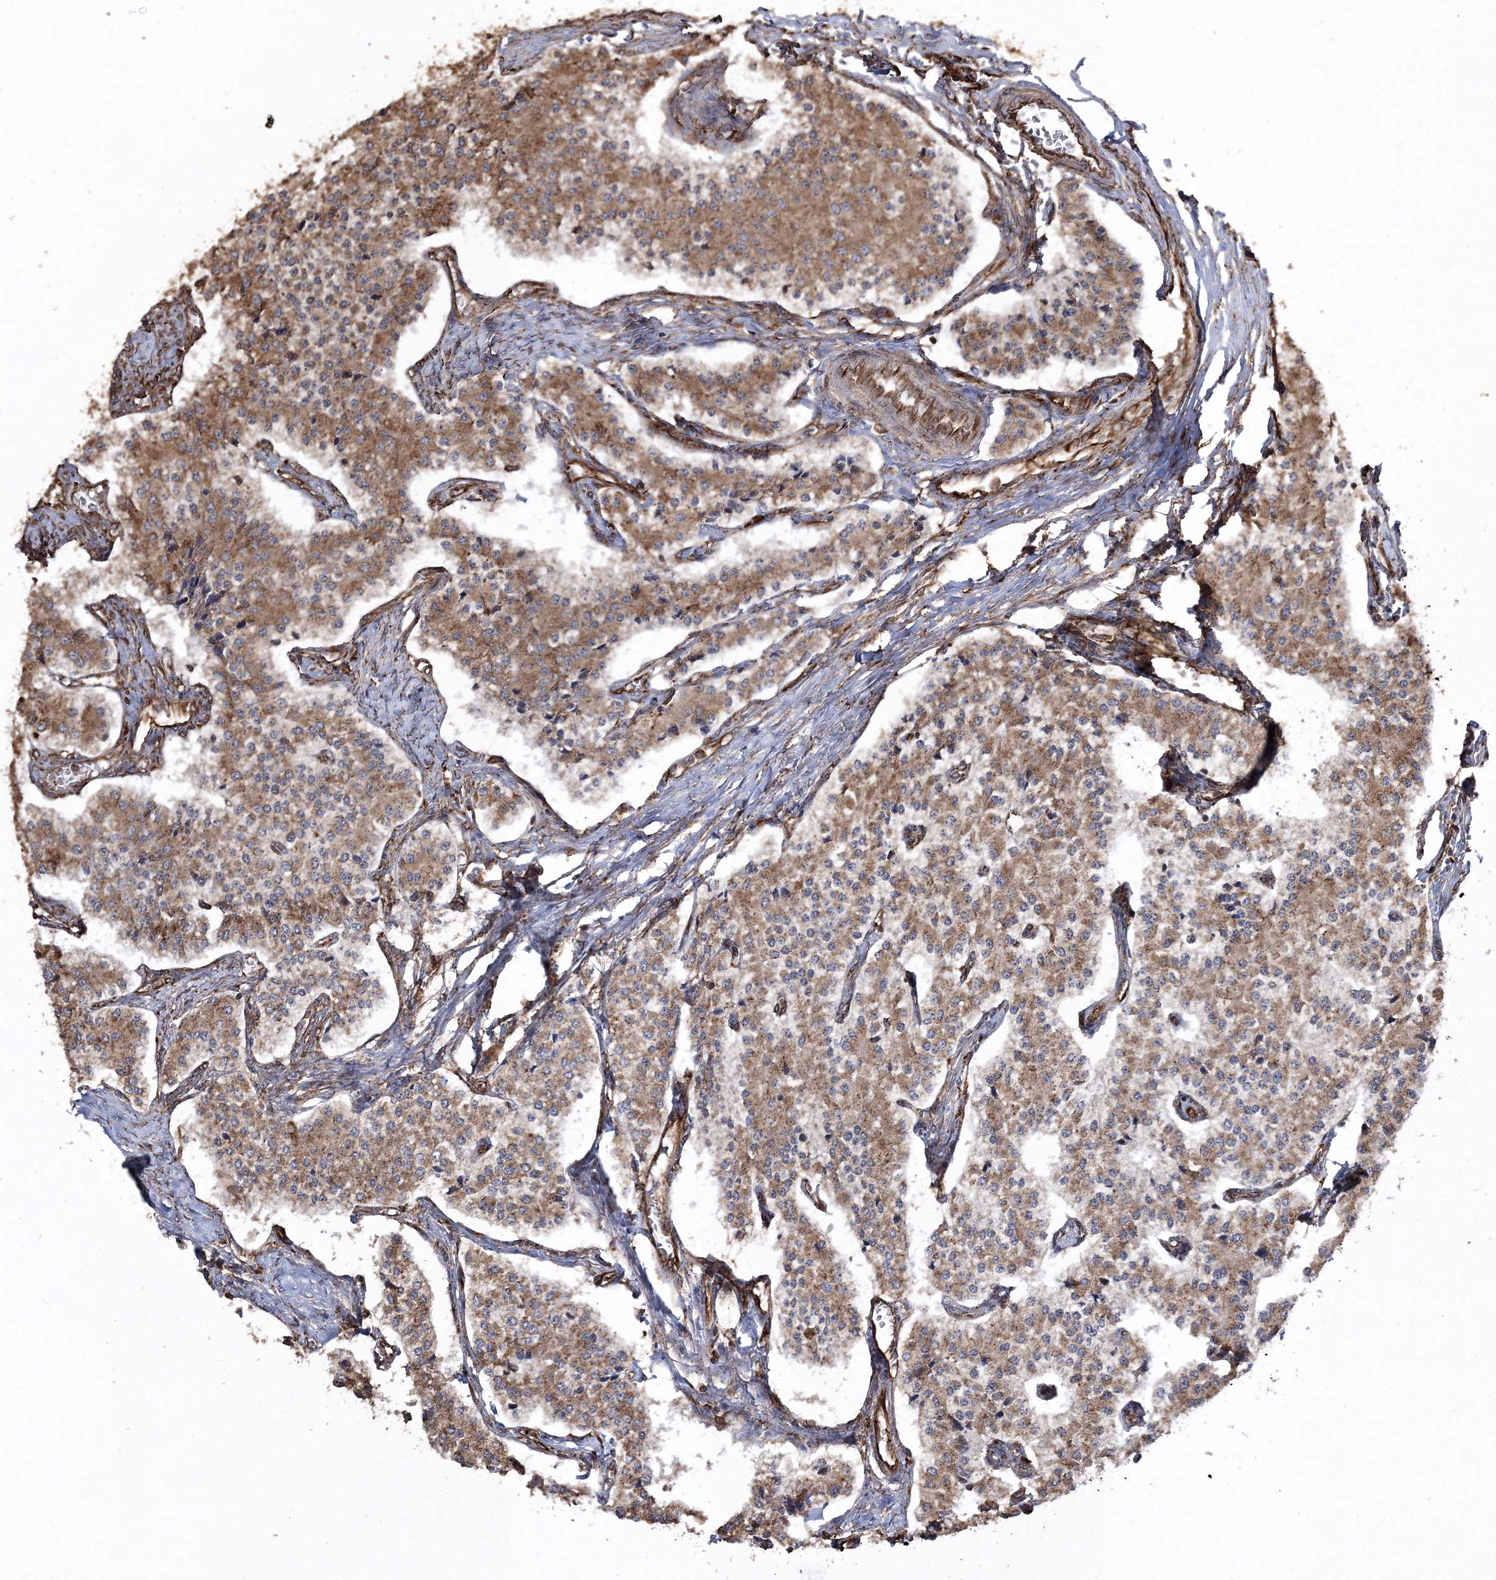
{"staining": {"intensity": "moderate", "quantity": ">75%", "location": "cytoplasmic/membranous"}, "tissue": "carcinoid", "cell_type": "Tumor cells", "image_type": "cancer", "snomed": [{"axis": "morphology", "description": "Carcinoid, malignant, NOS"}, {"axis": "topography", "description": "Colon"}], "caption": "Carcinoid (malignant) was stained to show a protein in brown. There is medium levels of moderate cytoplasmic/membranous positivity in approximately >75% of tumor cells.", "gene": "SCRN3", "patient": {"sex": "female", "age": 52}}